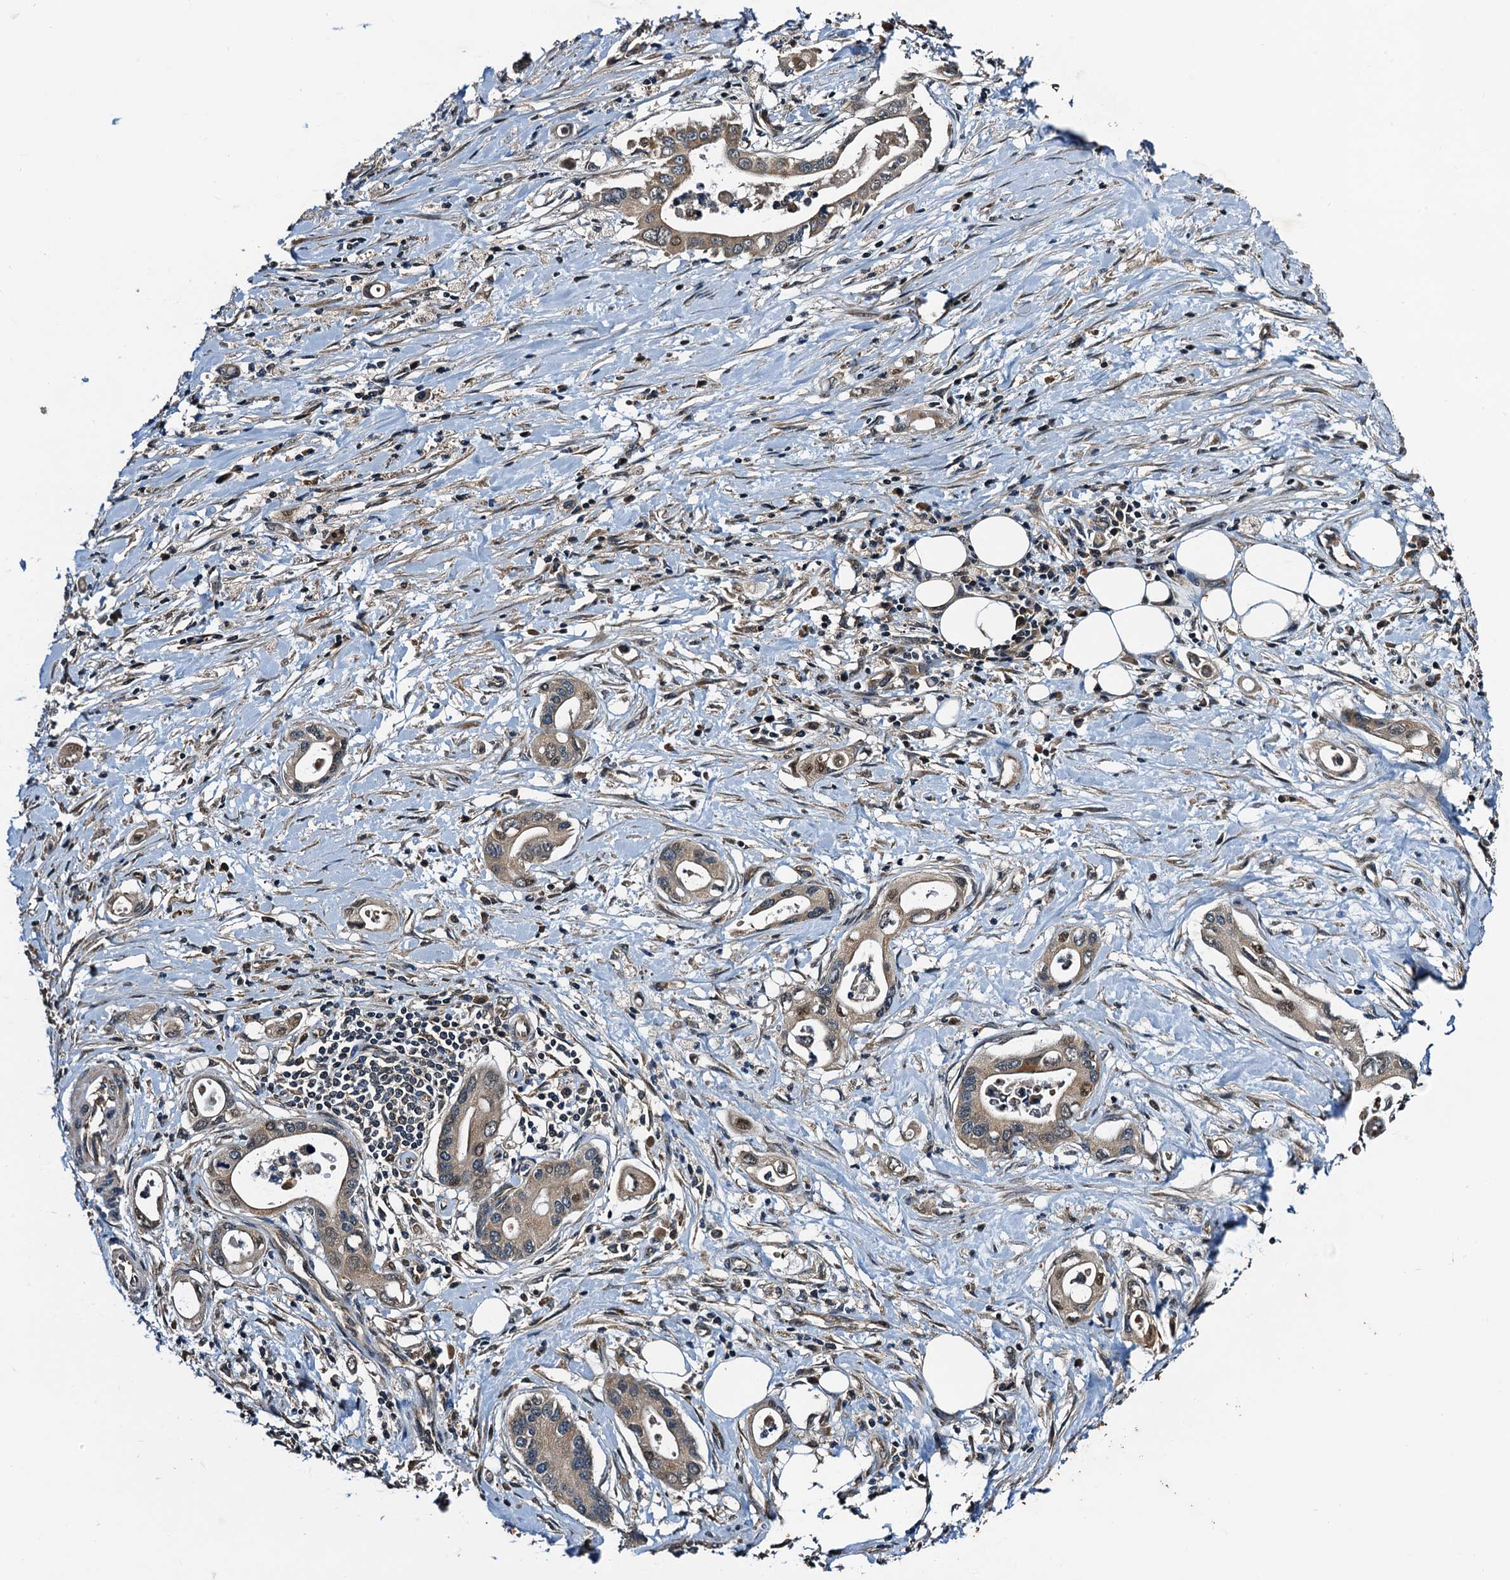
{"staining": {"intensity": "moderate", "quantity": "25%-75%", "location": "cytoplasmic/membranous"}, "tissue": "pancreatic cancer", "cell_type": "Tumor cells", "image_type": "cancer", "snomed": [{"axis": "morphology", "description": "Adenocarcinoma, NOS"}, {"axis": "topography", "description": "Pancreas"}], "caption": "The micrograph exhibits a brown stain indicating the presence of a protein in the cytoplasmic/membranous of tumor cells in adenocarcinoma (pancreatic).", "gene": "NAA16", "patient": {"sex": "female", "age": 77}}